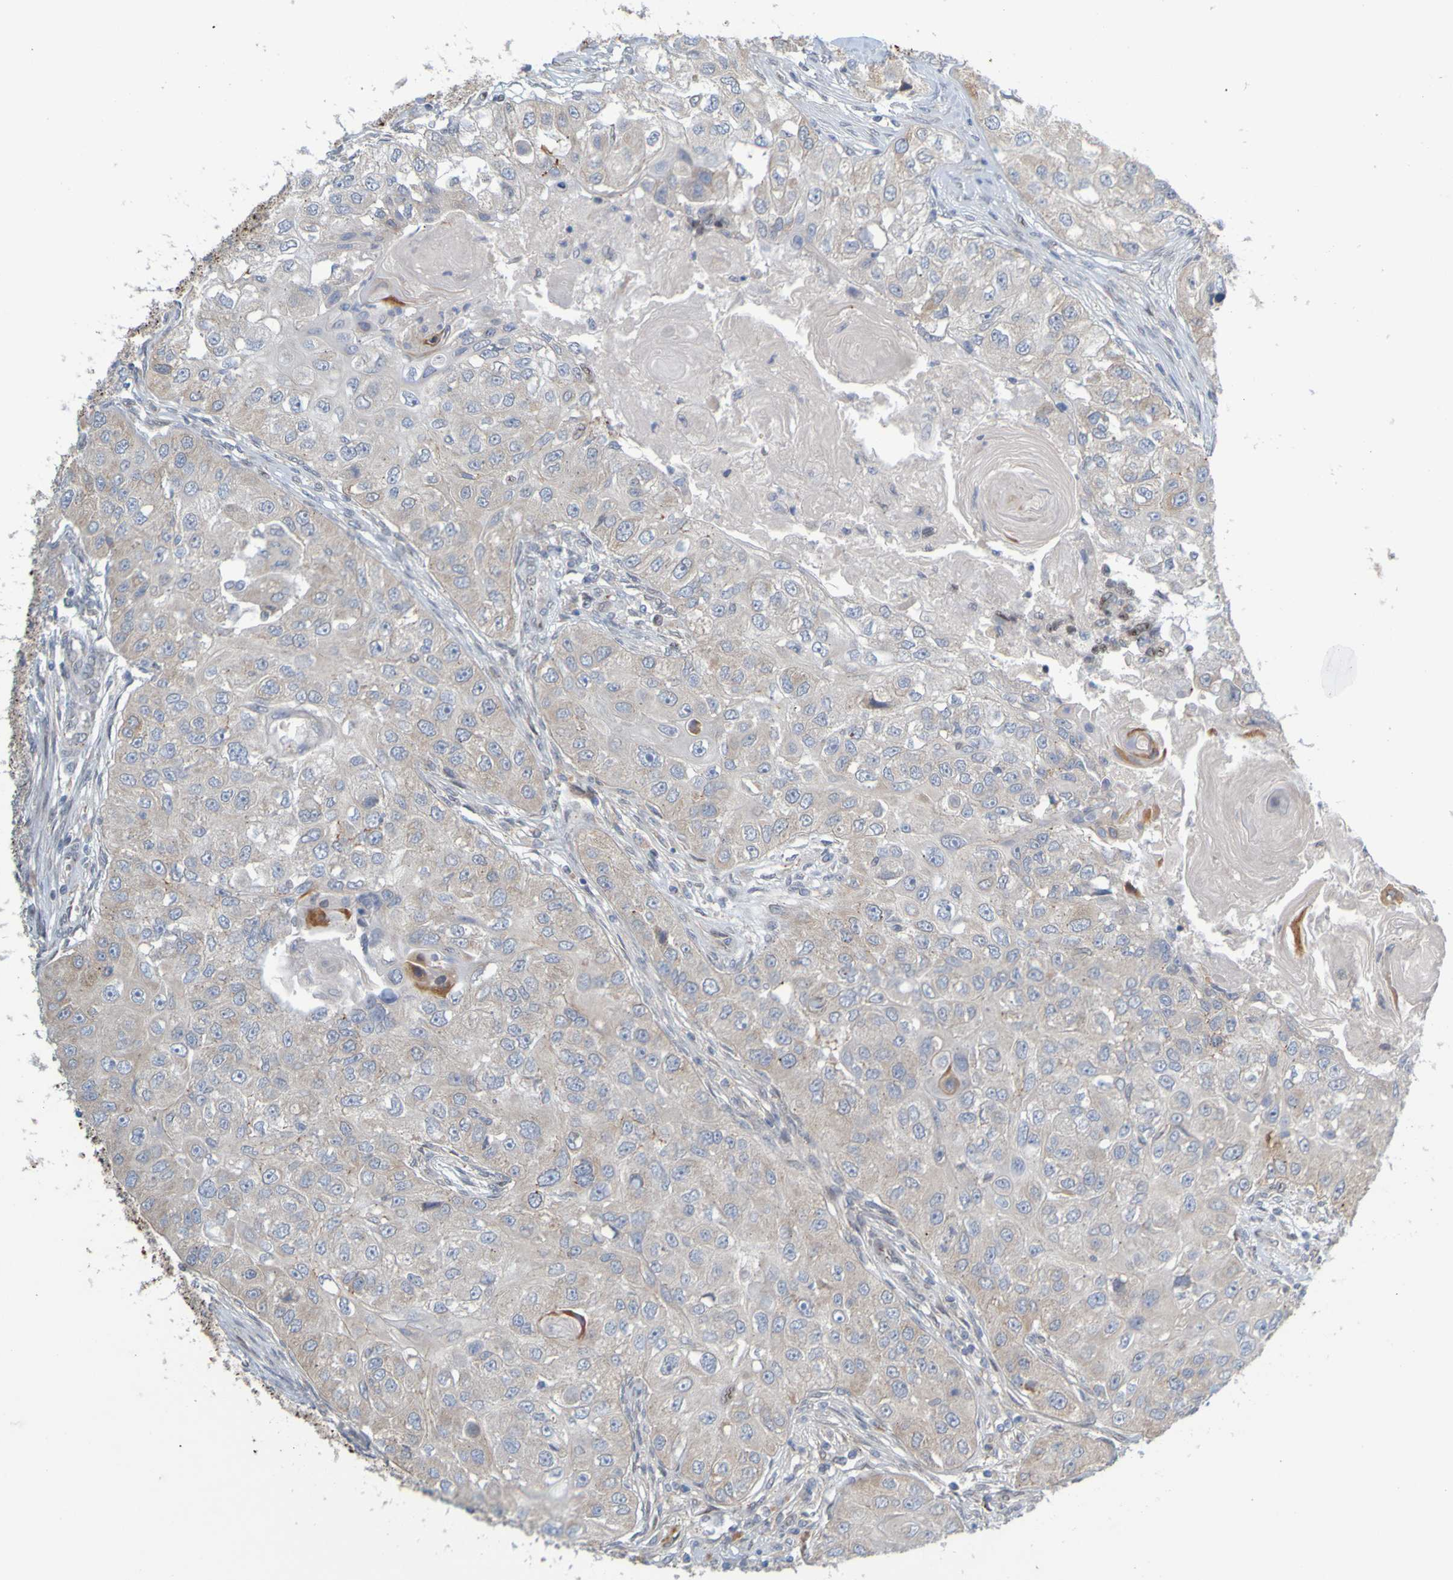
{"staining": {"intensity": "weak", "quantity": ">75%", "location": "cytoplasmic/membranous"}, "tissue": "head and neck cancer", "cell_type": "Tumor cells", "image_type": "cancer", "snomed": [{"axis": "morphology", "description": "Normal tissue, NOS"}, {"axis": "morphology", "description": "Squamous cell carcinoma, NOS"}, {"axis": "topography", "description": "Skeletal muscle"}, {"axis": "topography", "description": "Head-Neck"}], "caption": "Immunohistochemistry (IHC) (DAB (3,3'-diaminobenzidine)) staining of head and neck squamous cell carcinoma exhibits weak cytoplasmic/membranous protein staining in approximately >75% of tumor cells.", "gene": "MAG", "patient": {"sex": "male", "age": 51}}